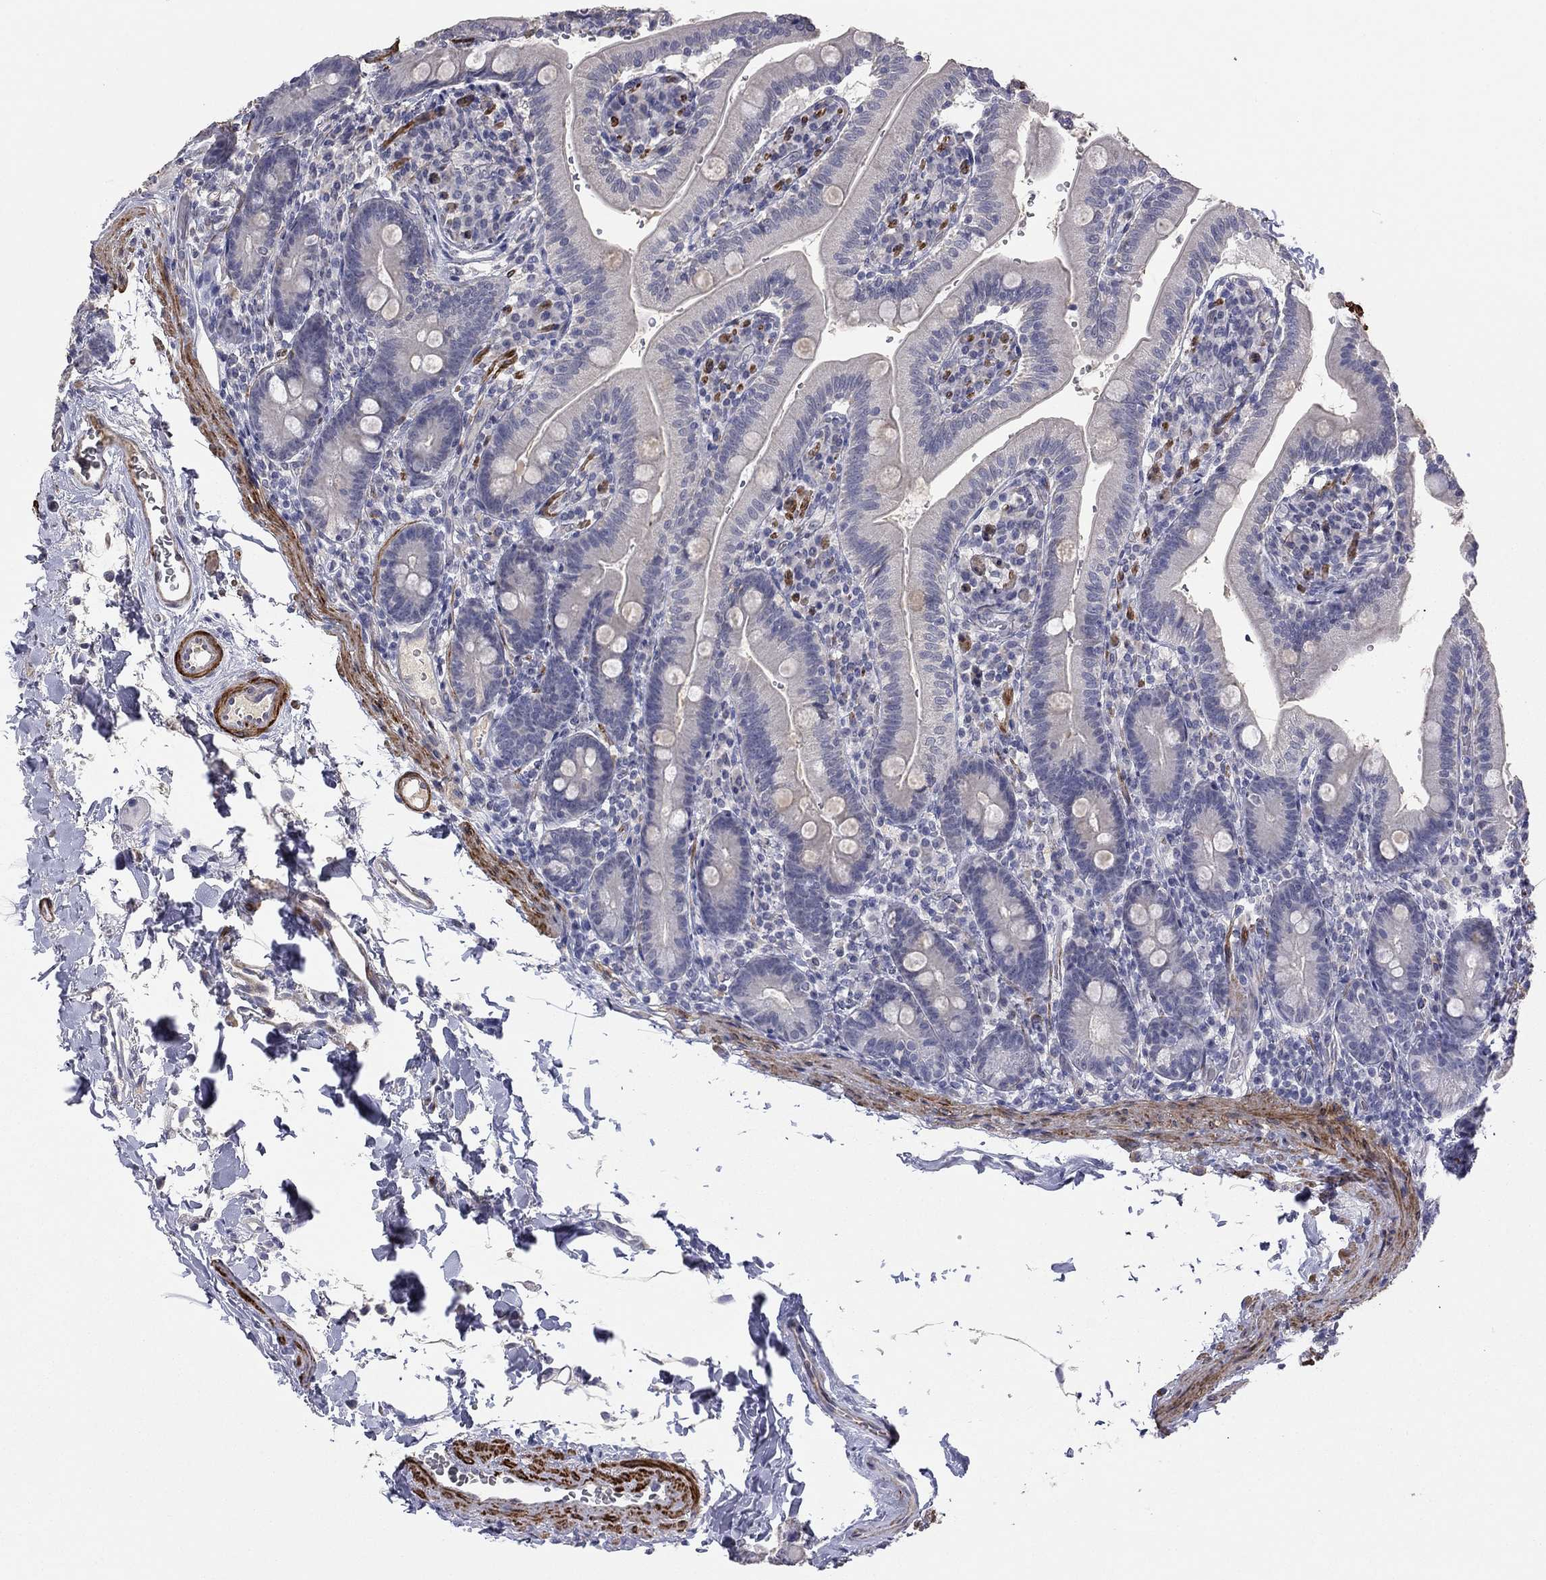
{"staining": {"intensity": "negative", "quantity": "none", "location": "none"}, "tissue": "duodenum", "cell_type": "Glandular cells", "image_type": "normal", "snomed": [{"axis": "morphology", "description": "Normal tissue, NOS"}, {"axis": "topography", "description": "Duodenum"}], "caption": "A photomicrograph of duodenum stained for a protein exhibits no brown staining in glandular cells.", "gene": "IP6K3", "patient": {"sex": "female", "age": 67}}